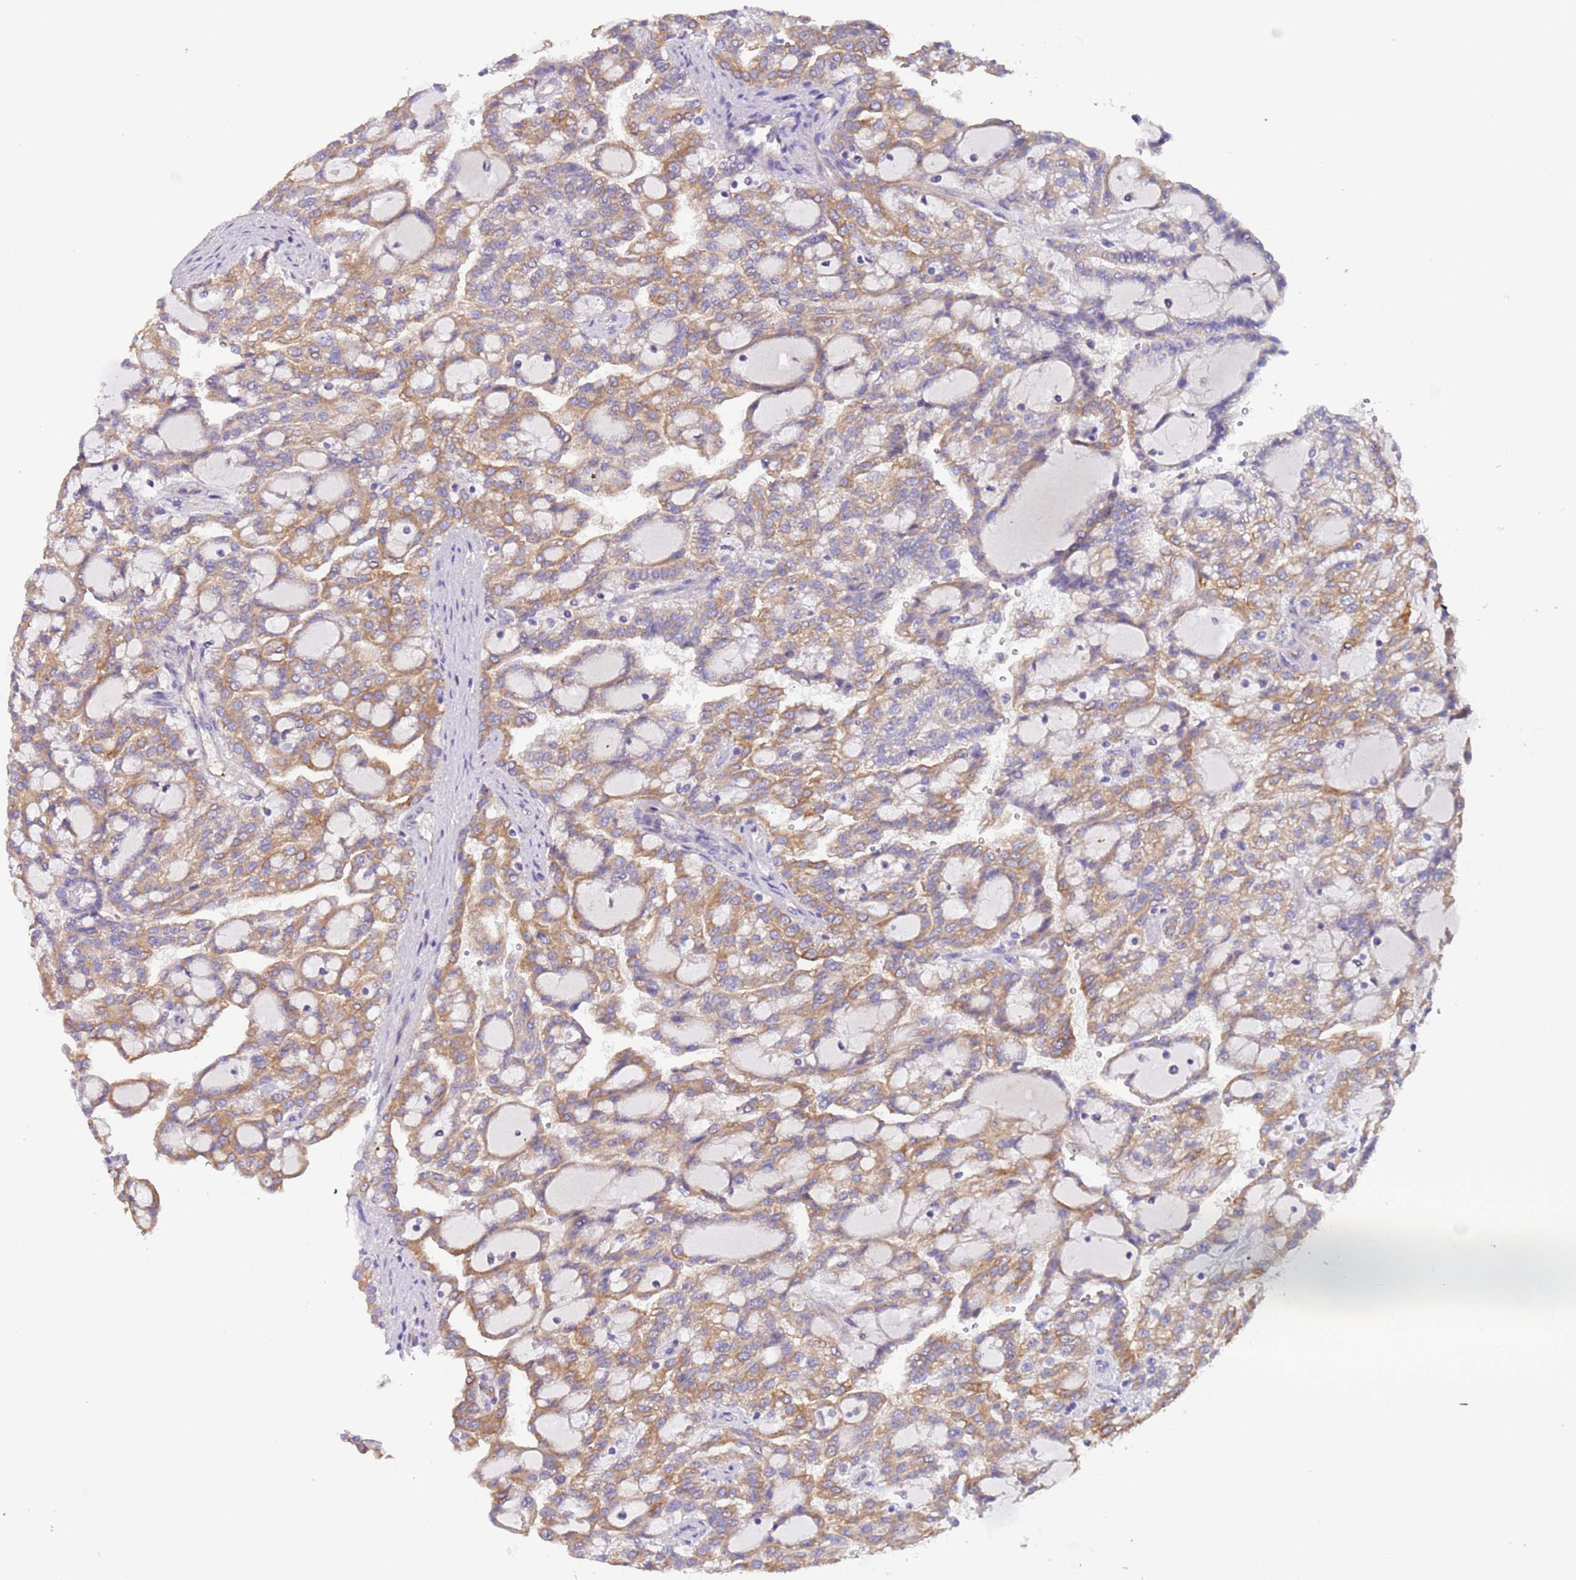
{"staining": {"intensity": "moderate", "quantity": ">75%", "location": "cytoplasmic/membranous"}, "tissue": "renal cancer", "cell_type": "Tumor cells", "image_type": "cancer", "snomed": [{"axis": "morphology", "description": "Adenocarcinoma, NOS"}, {"axis": "topography", "description": "Kidney"}], "caption": "Immunohistochemistry staining of renal cancer (adenocarcinoma), which demonstrates medium levels of moderate cytoplasmic/membranous positivity in about >75% of tumor cells indicating moderate cytoplasmic/membranous protein positivity. The staining was performed using DAB (brown) for protein detection and nuclei were counterstained in hematoxylin (blue).", "gene": "LAMB4", "patient": {"sex": "male", "age": 63}}